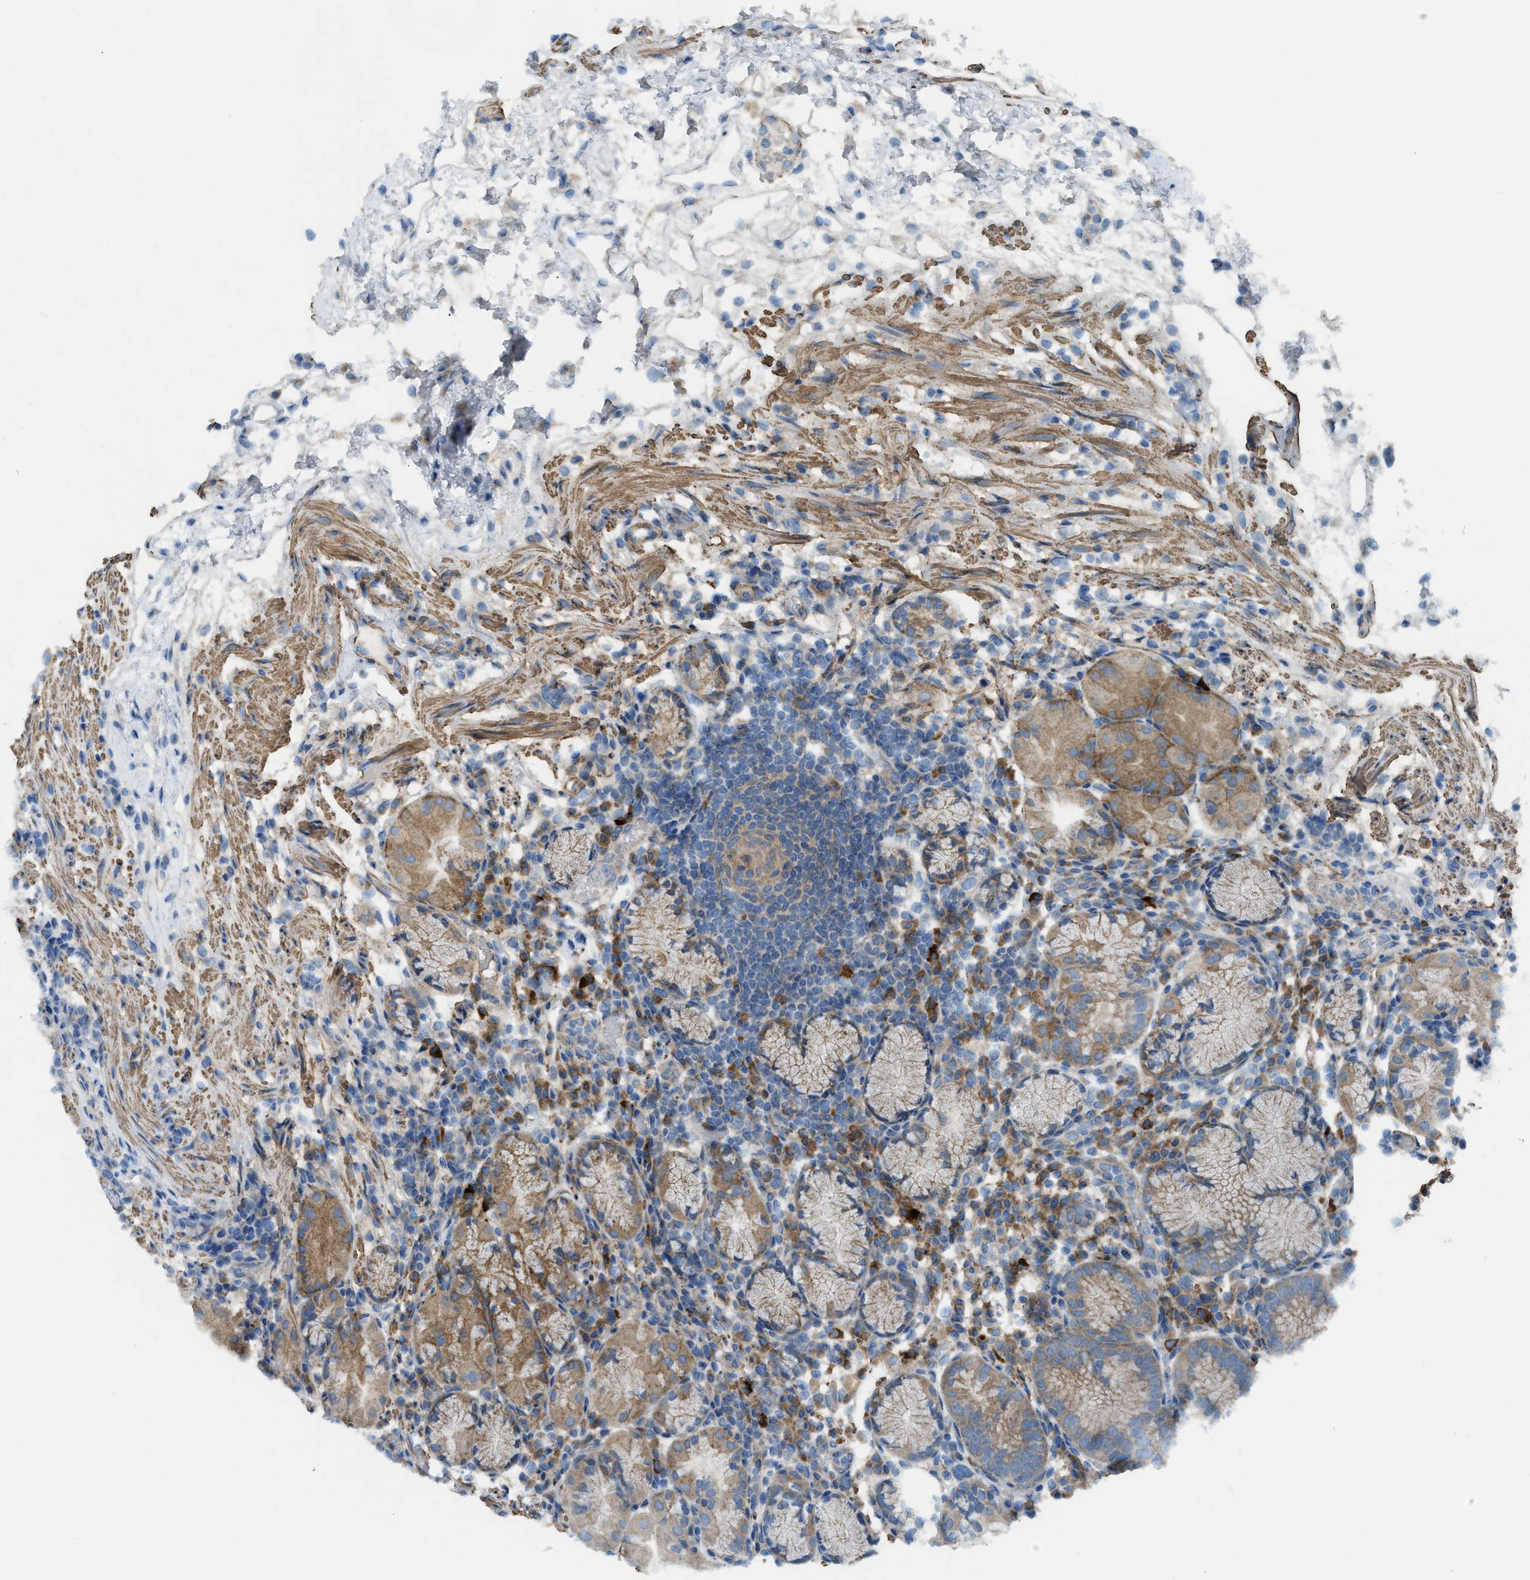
{"staining": {"intensity": "moderate", "quantity": ">75%", "location": "cytoplasmic/membranous"}, "tissue": "stomach", "cell_type": "Glandular cells", "image_type": "normal", "snomed": [{"axis": "morphology", "description": "Normal tissue, NOS"}, {"axis": "topography", "description": "Stomach"}, {"axis": "topography", "description": "Stomach, lower"}], "caption": "IHC of benign stomach exhibits medium levels of moderate cytoplasmic/membranous positivity in about >75% of glandular cells. The protein of interest is stained brown, and the nuclei are stained in blue (DAB IHC with brightfield microscopy, high magnification).", "gene": "BMPR1A", "patient": {"sex": "female", "age": 75}}